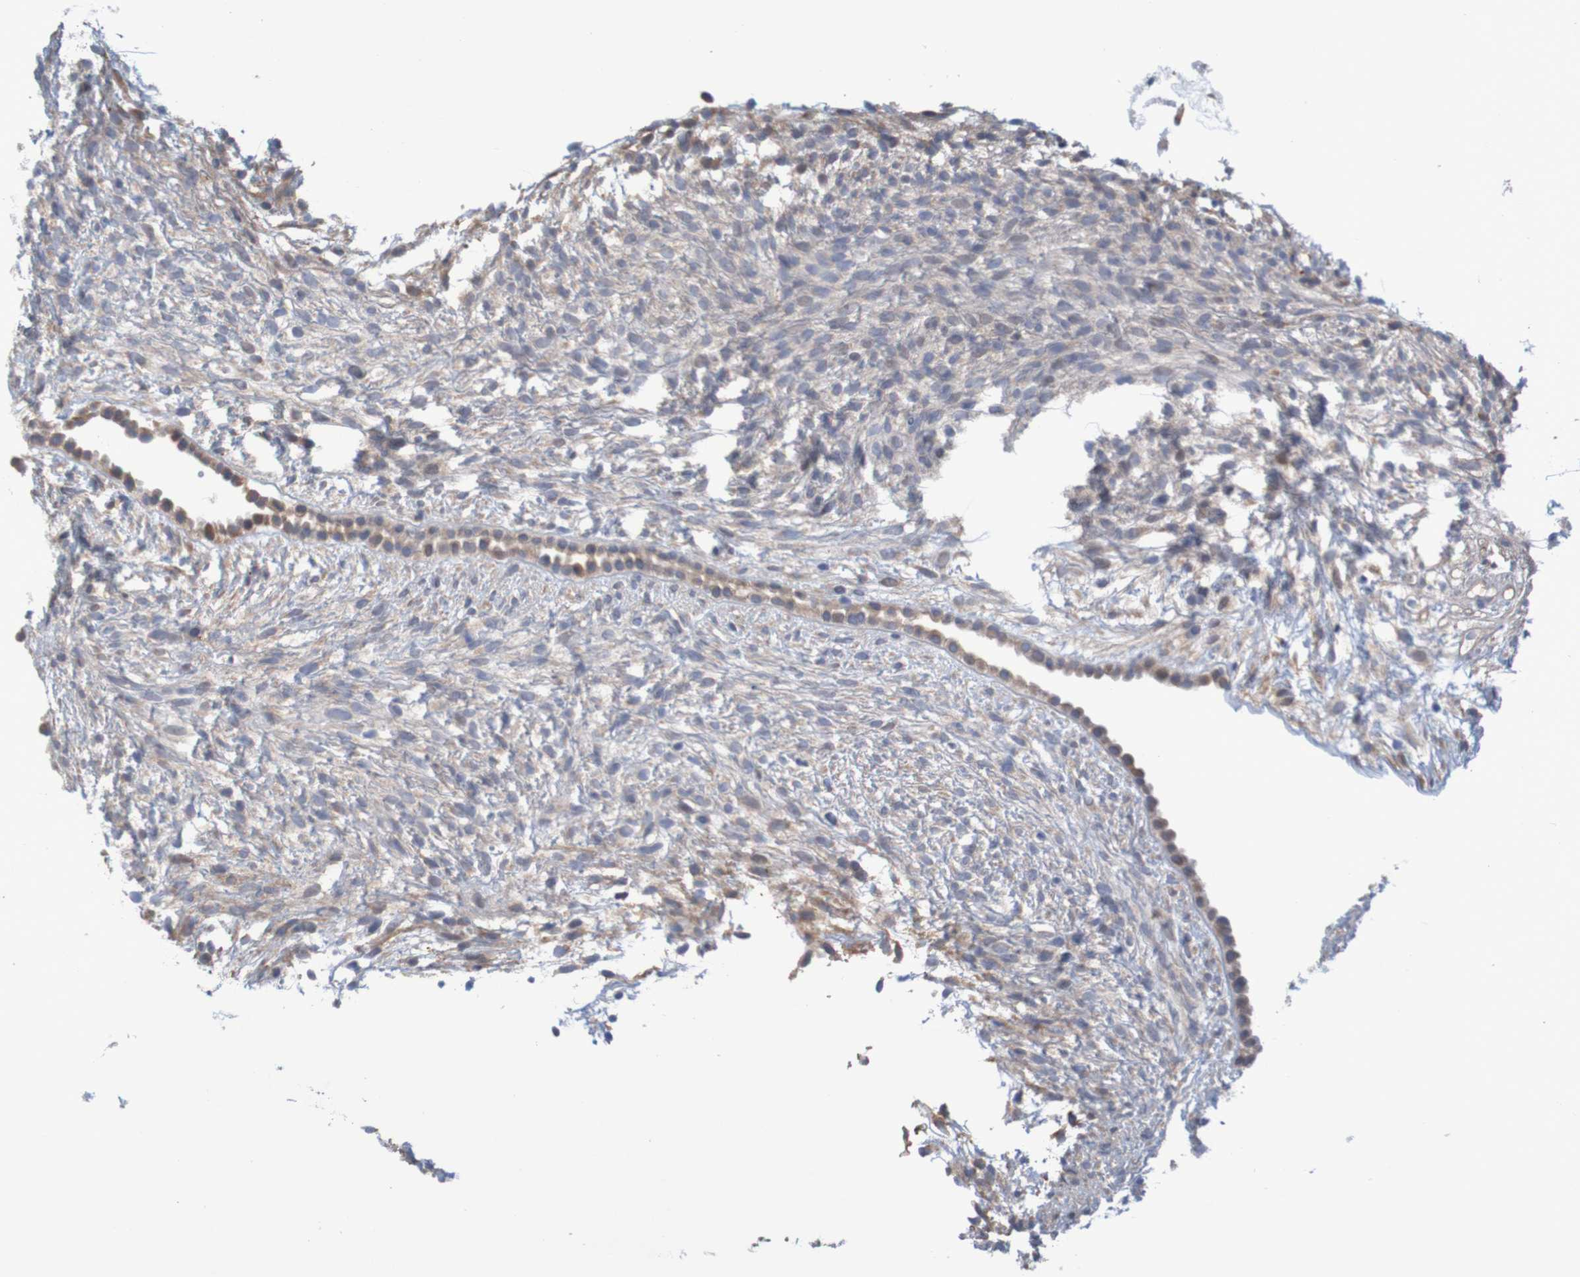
{"staining": {"intensity": "weak", "quantity": "25%-75%", "location": "cytoplasmic/membranous"}, "tissue": "ovary", "cell_type": "Ovarian stroma cells", "image_type": "normal", "snomed": [{"axis": "morphology", "description": "Normal tissue, NOS"}, {"axis": "morphology", "description": "Cyst, NOS"}, {"axis": "topography", "description": "Ovary"}], "caption": "This is an image of IHC staining of benign ovary, which shows weak staining in the cytoplasmic/membranous of ovarian stroma cells.", "gene": "CLDN18", "patient": {"sex": "female", "age": 18}}